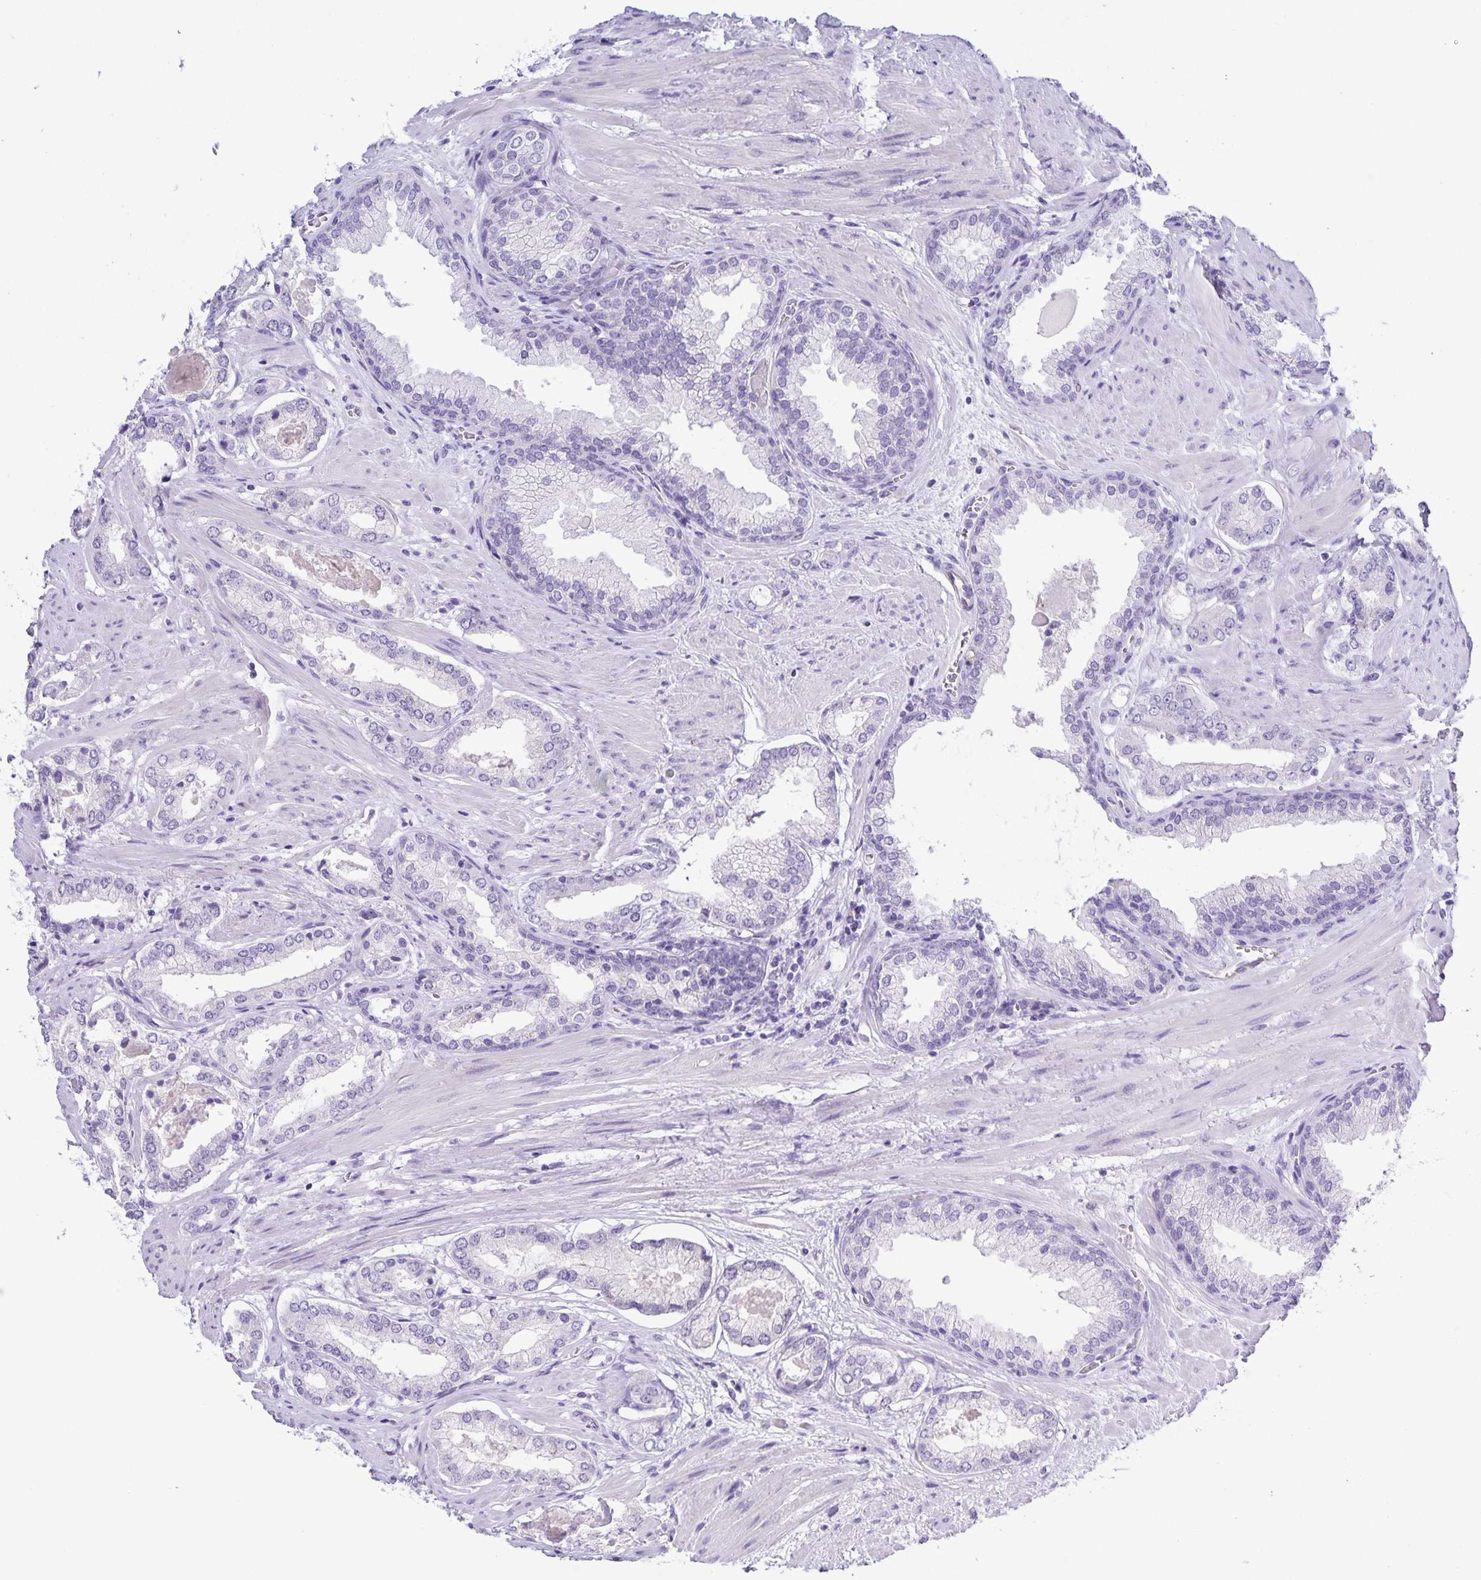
{"staining": {"intensity": "negative", "quantity": "none", "location": "none"}, "tissue": "prostate cancer", "cell_type": "Tumor cells", "image_type": "cancer", "snomed": [{"axis": "morphology", "description": "Adenocarcinoma, Low grade"}, {"axis": "topography", "description": "Prostate"}], "caption": "IHC of human prostate cancer exhibits no positivity in tumor cells. (DAB immunohistochemistry, high magnification).", "gene": "UBQLN3", "patient": {"sex": "male", "age": 64}}